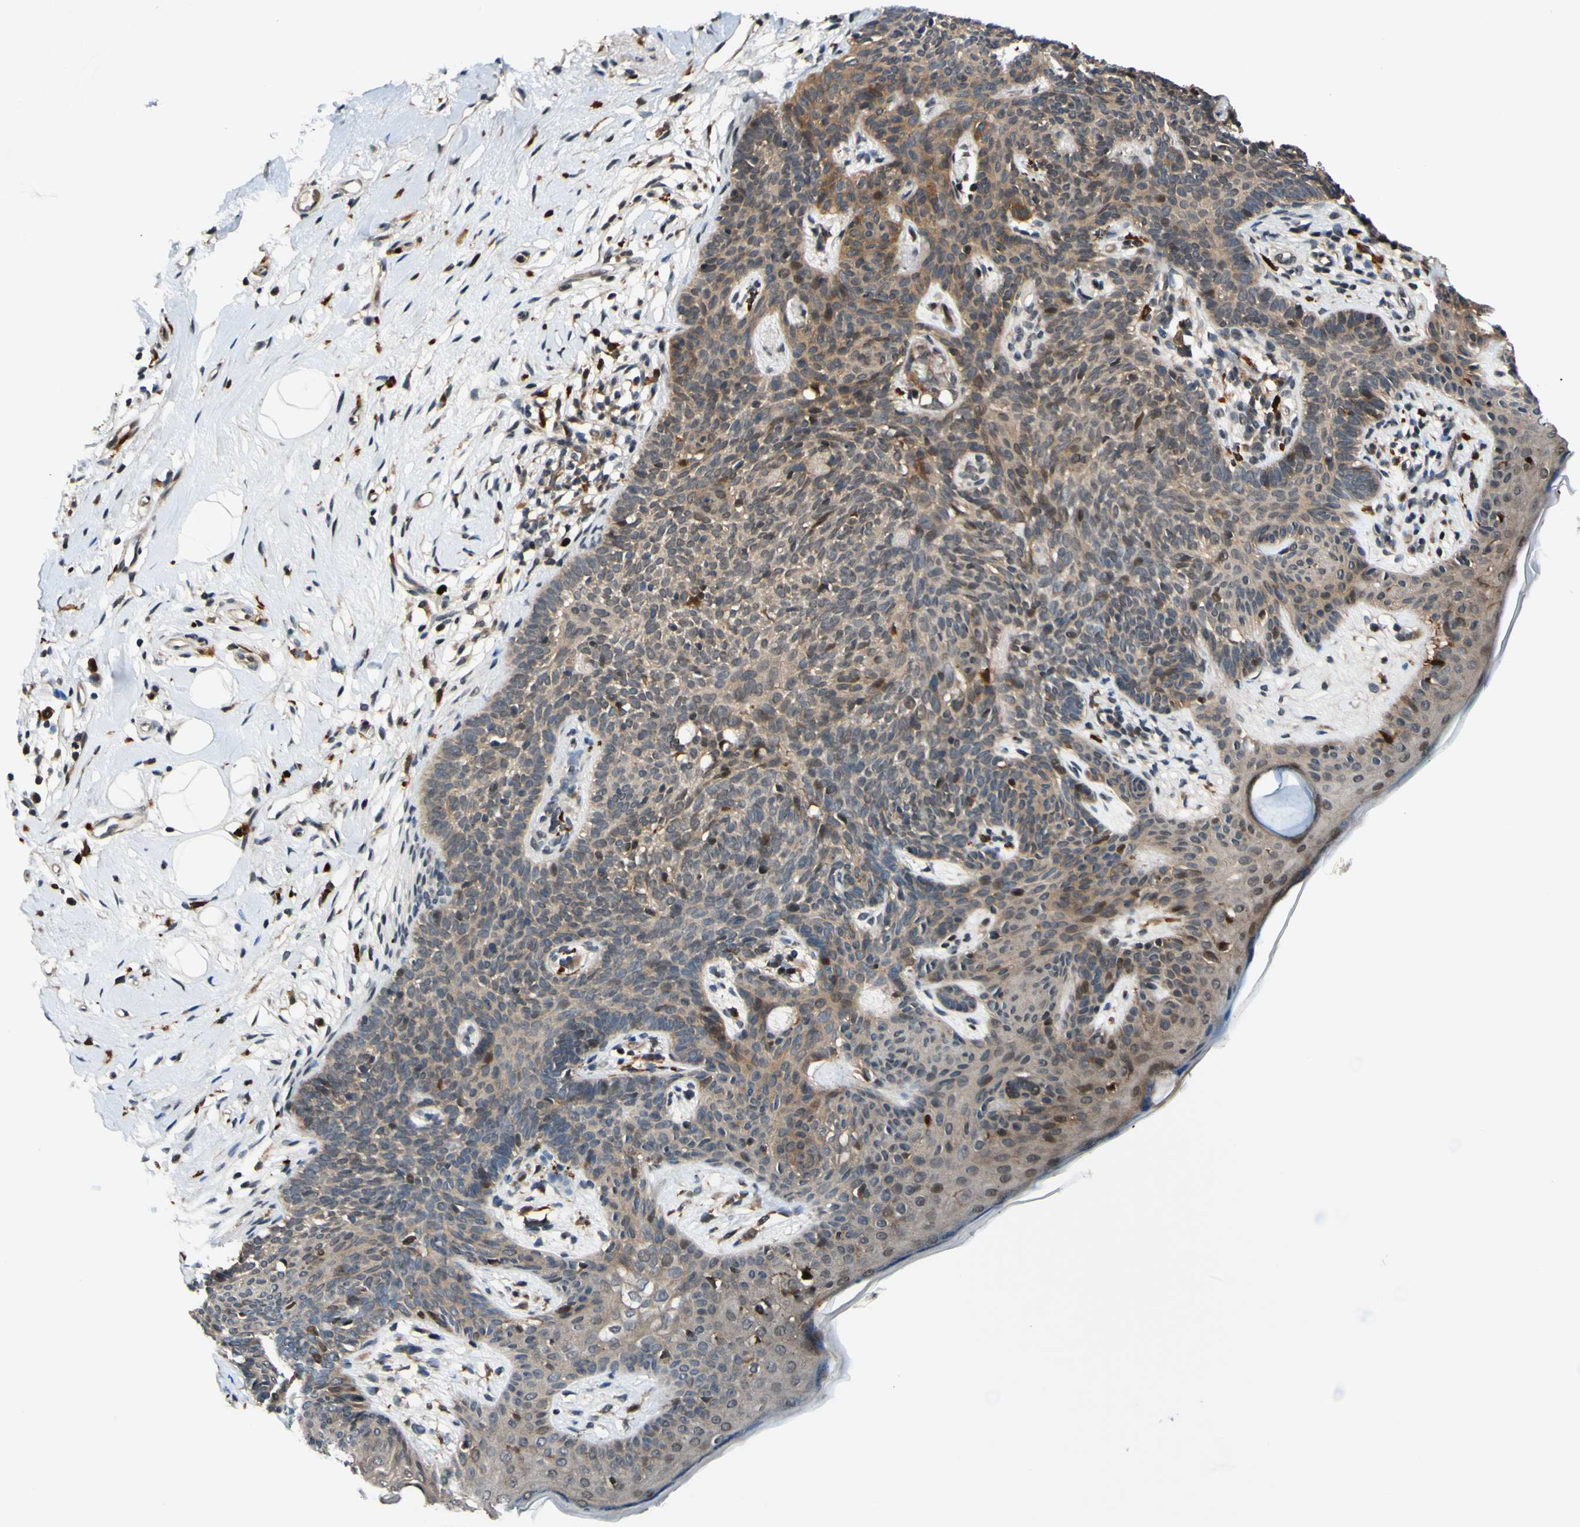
{"staining": {"intensity": "weak", "quantity": ">75%", "location": "cytoplasmic/membranous"}, "tissue": "skin cancer", "cell_type": "Tumor cells", "image_type": "cancer", "snomed": [{"axis": "morphology", "description": "Developmental malformation"}, {"axis": "morphology", "description": "Basal cell carcinoma"}, {"axis": "topography", "description": "Skin"}], "caption": "Immunohistochemical staining of human skin cancer (basal cell carcinoma) shows low levels of weak cytoplasmic/membranous positivity in about >75% of tumor cells. The protein of interest is stained brown, and the nuclei are stained in blue (DAB (3,3'-diaminobenzidine) IHC with brightfield microscopy, high magnification).", "gene": "ABCC8", "patient": {"sex": "female", "age": 62}}